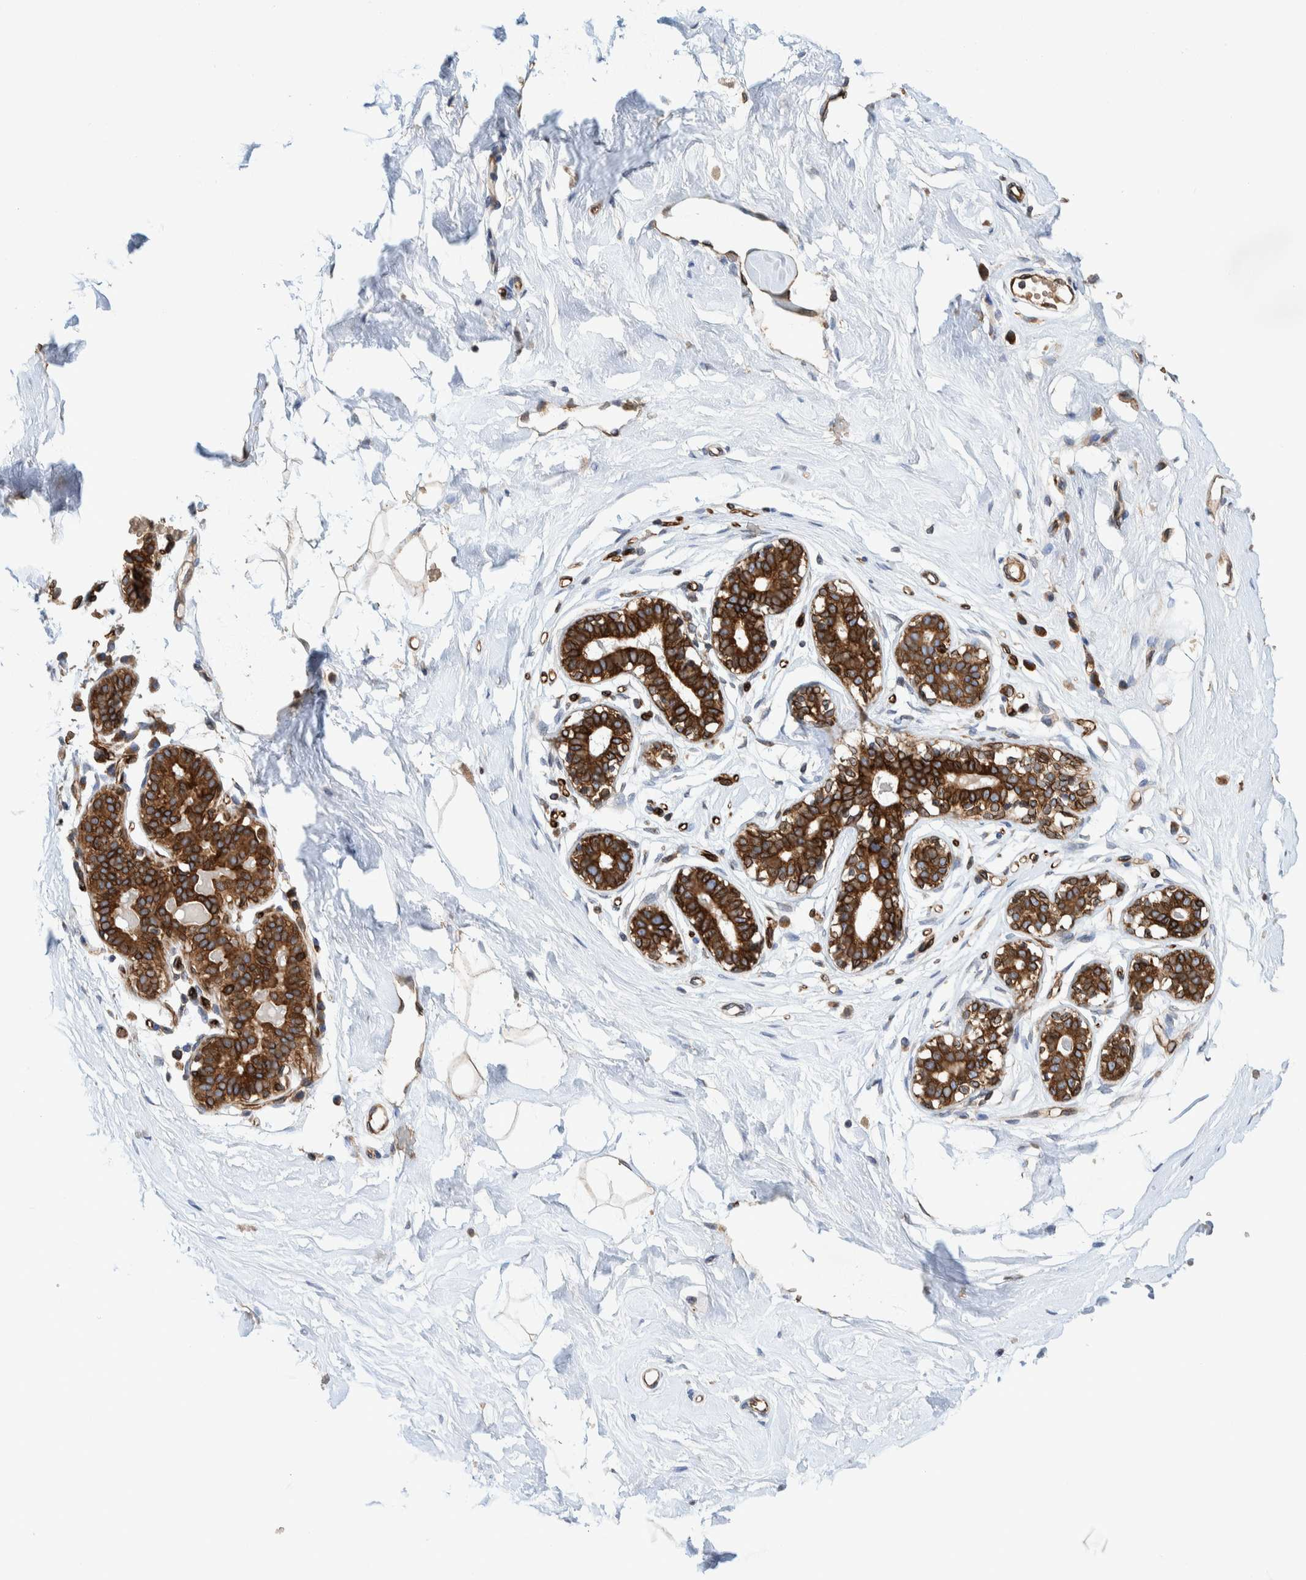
{"staining": {"intensity": "negative", "quantity": "none", "location": "none"}, "tissue": "breast", "cell_type": "Adipocytes", "image_type": "normal", "snomed": [{"axis": "morphology", "description": "Normal tissue, NOS"}, {"axis": "topography", "description": "Breast"}], "caption": "A histopathology image of human breast is negative for staining in adipocytes. The staining was performed using DAB (3,3'-diaminobenzidine) to visualize the protein expression in brown, while the nuclei were stained in blue with hematoxylin (Magnification: 20x).", "gene": "THEM6", "patient": {"sex": "female", "age": 23}}